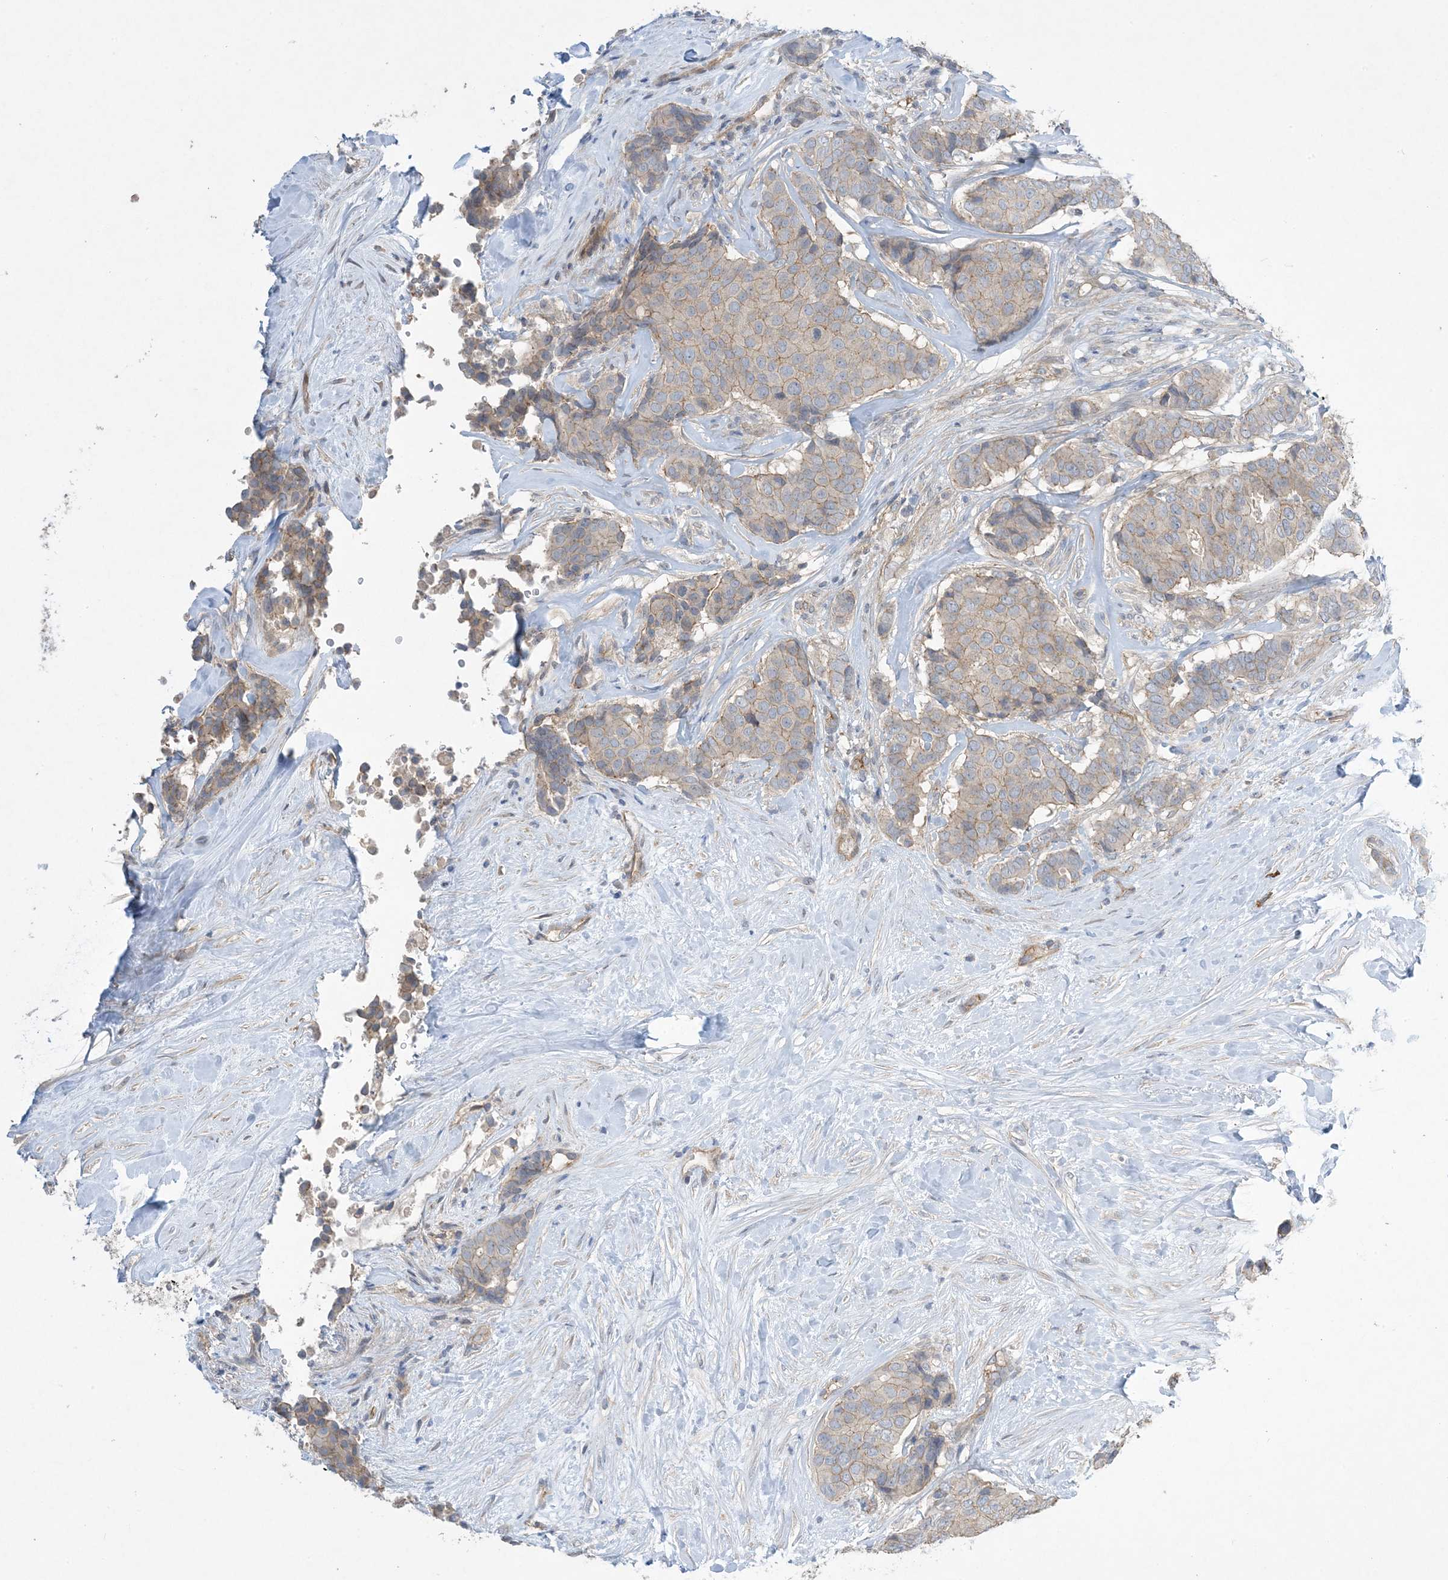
{"staining": {"intensity": "weak", "quantity": "25%-75%", "location": "cytoplasmic/membranous"}, "tissue": "breast cancer", "cell_type": "Tumor cells", "image_type": "cancer", "snomed": [{"axis": "morphology", "description": "Duct carcinoma"}, {"axis": "topography", "description": "Breast"}], "caption": "The histopathology image shows immunohistochemical staining of breast cancer (intraductal carcinoma). There is weak cytoplasmic/membranous staining is identified in about 25%-75% of tumor cells.", "gene": "AOC1", "patient": {"sex": "female", "age": 75}}